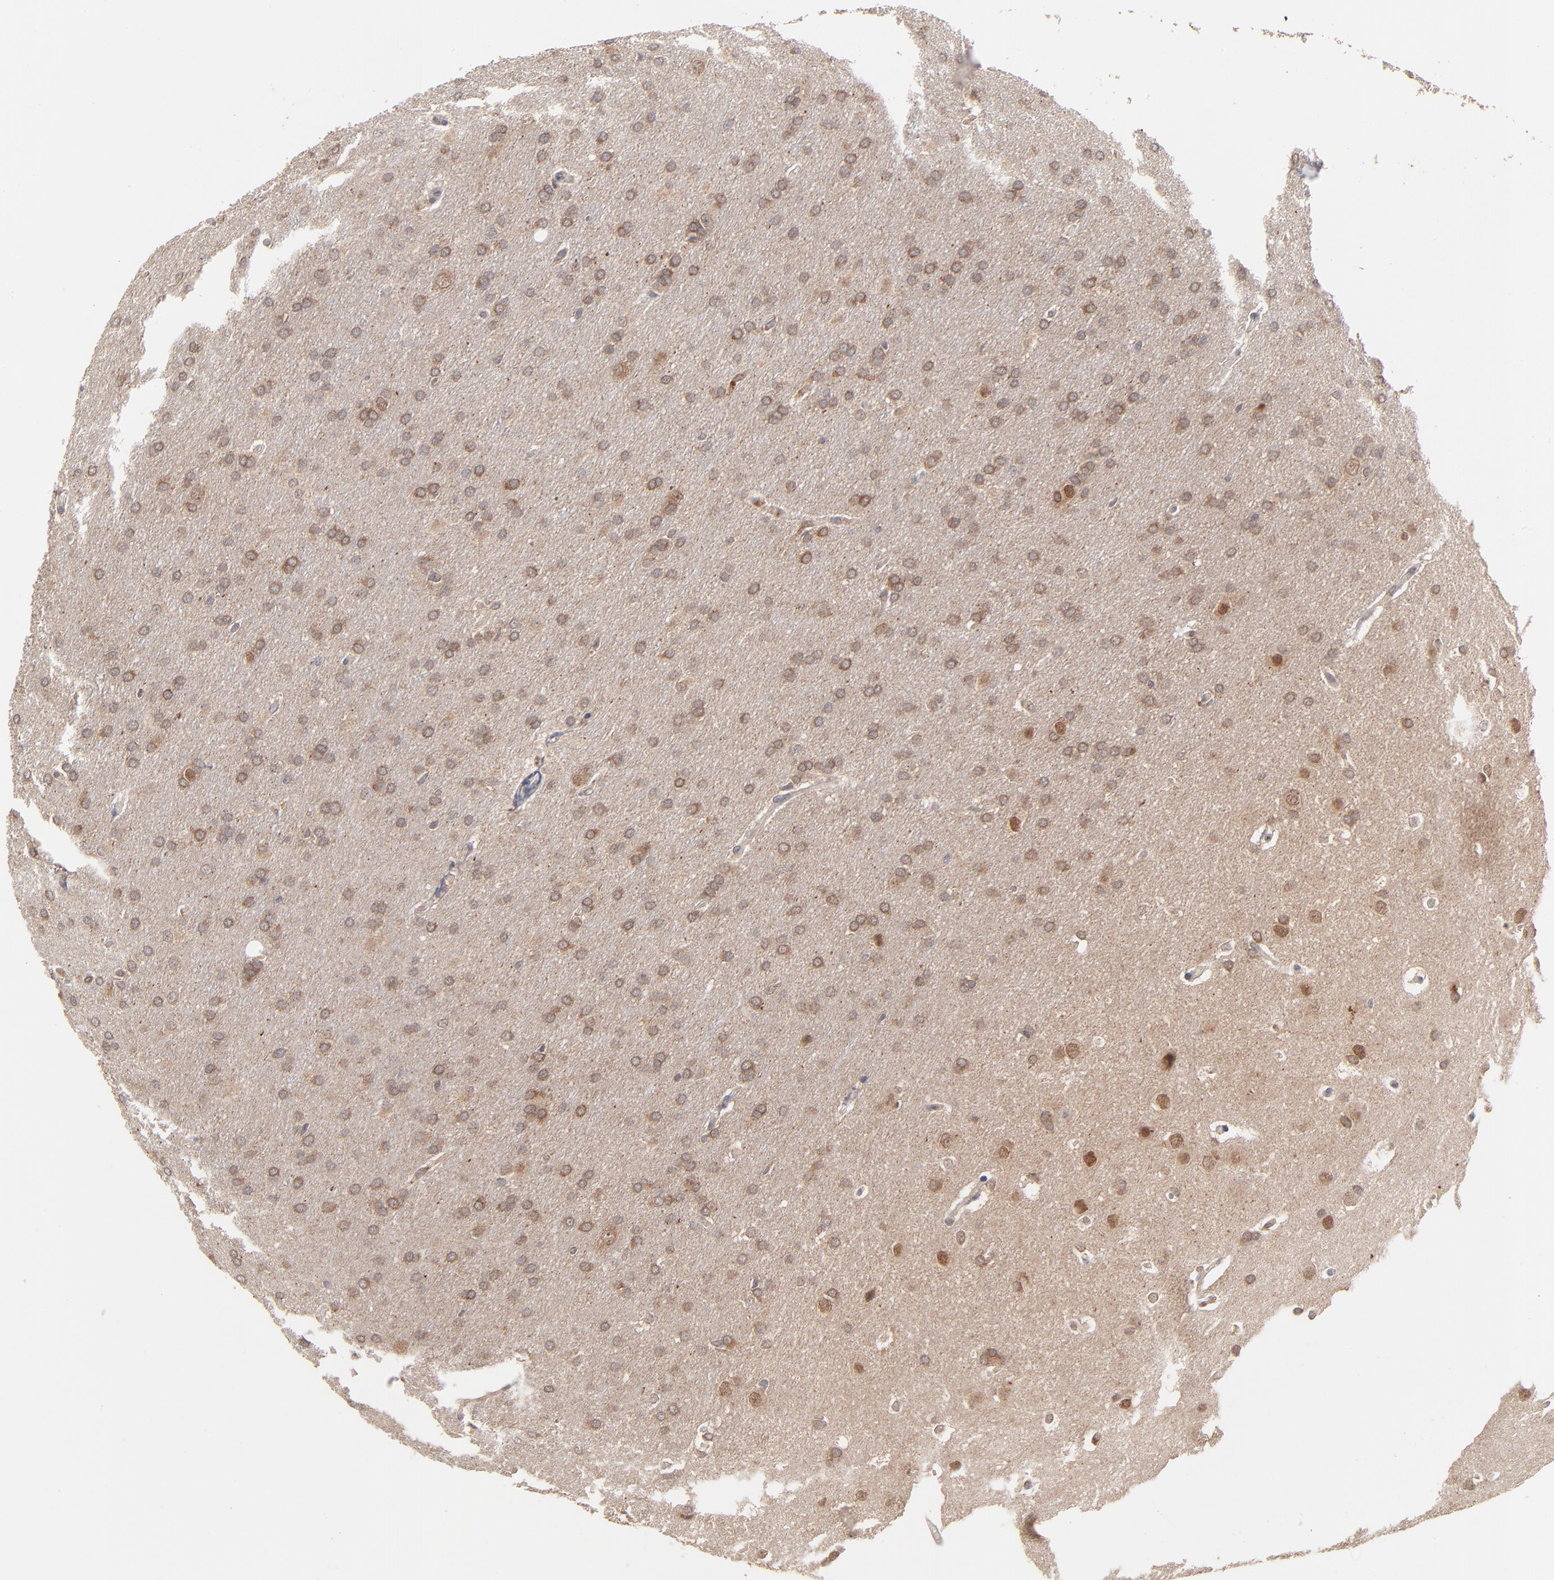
{"staining": {"intensity": "weak", "quantity": ">75%", "location": "cytoplasmic/membranous"}, "tissue": "glioma", "cell_type": "Tumor cells", "image_type": "cancer", "snomed": [{"axis": "morphology", "description": "Glioma, malignant, Low grade"}, {"axis": "topography", "description": "Brain"}], "caption": "Immunohistochemistry (IHC) (DAB) staining of human glioma exhibits weak cytoplasmic/membranous protein positivity in approximately >75% of tumor cells. (DAB (3,3'-diaminobenzidine) IHC with brightfield microscopy, high magnification).", "gene": "IVNS1ABP", "patient": {"sex": "female", "age": 32}}